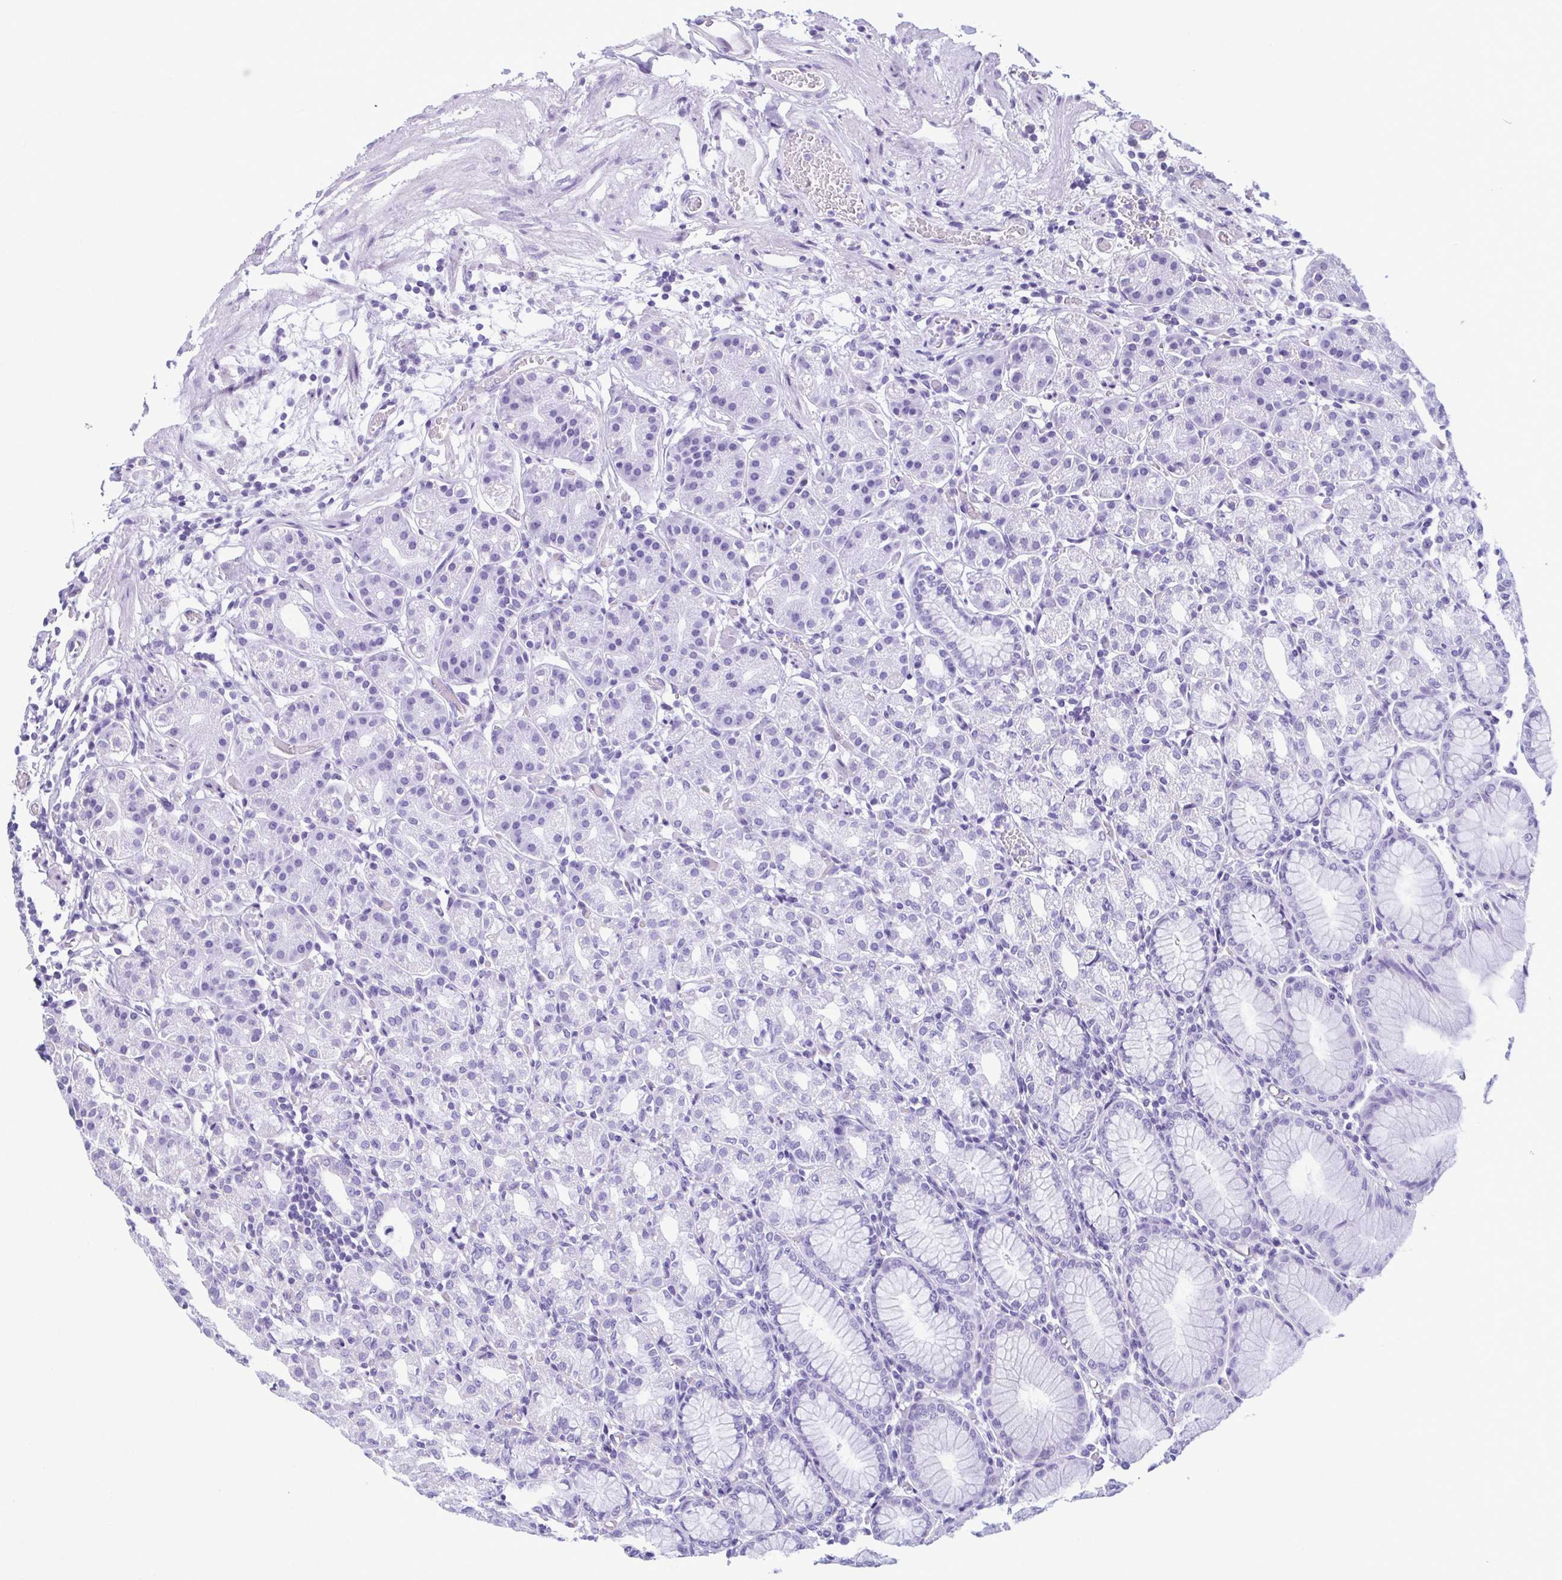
{"staining": {"intensity": "negative", "quantity": "none", "location": "none"}, "tissue": "stomach", "cell_type": "Glandular cells", "image_type": "normal", "snomed": [{"axis": "morphology", "description": "Normal tissue, NOS"}, {"axis": "topography", "description": "Stomach"}], "caption": "A high-resolution photomicrograph shows immunohistochemistry (IHC) staining of normal stomach, which demonstrates no significant staining in glandular cells.", "gene": "TMEM108", "patient": {"sex": "female", "age": 57}}